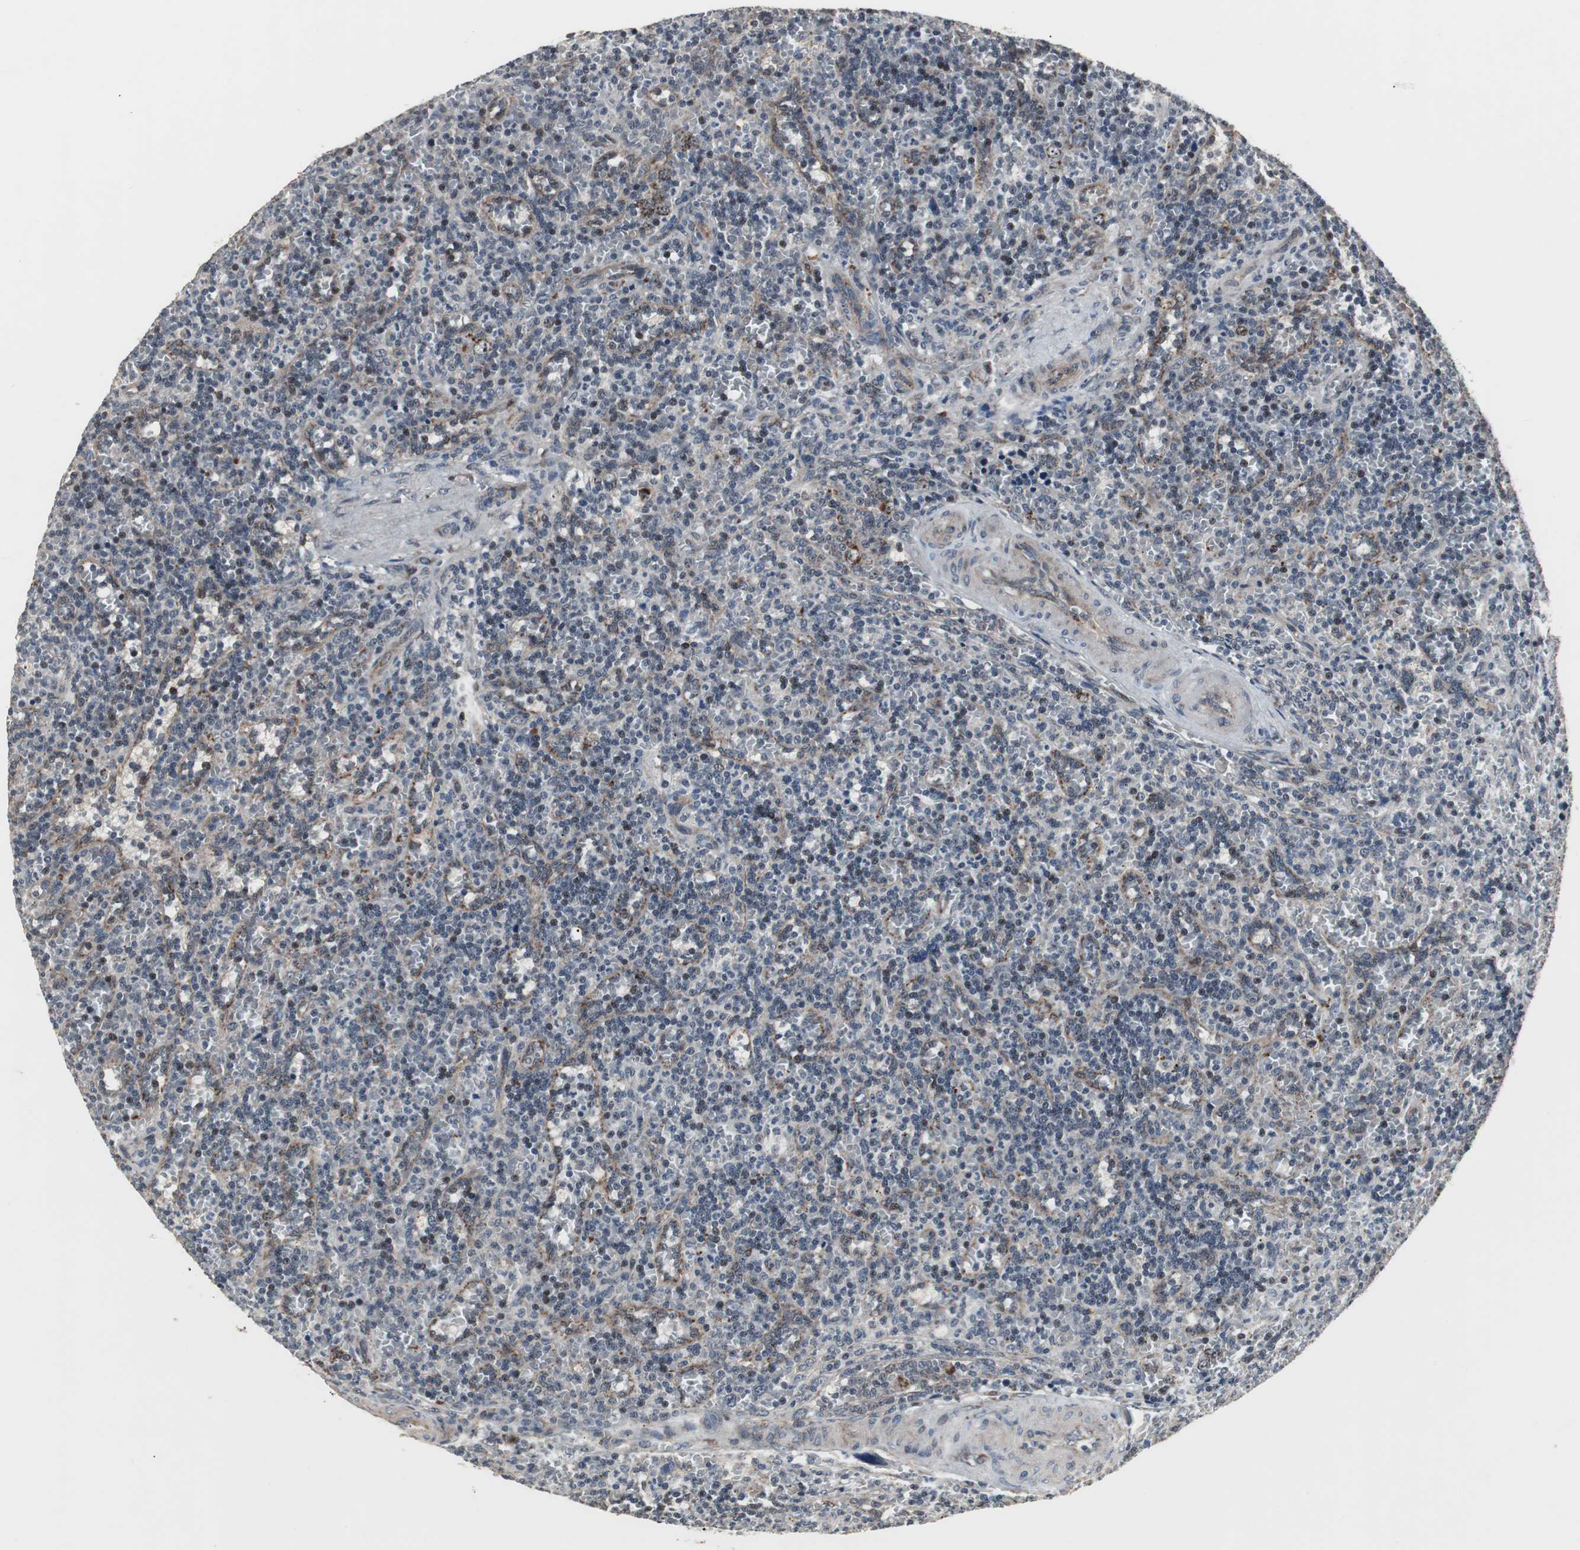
{"staining": {"intensity": "moderate", "quantity": "<25%", "location": "nuclear"}, "tissue": "lymphoma", "cell_type": "Tumor cells", "image_type": "cancer", "snomed": [{"axis": "morphology", "description": "Malignant lymphoma, non-Hodgkin's type, Low grade"}, {"axis": "topography", "description": "Spleen"}], "caption": "Immunohistochemical staining of low-grade malignant lymphoma, non-Hodgkin's type displays moderate nuclear protein staining in approximately <25% of tumor cells. (DAB = brown stain, brightfield microscopy at high magnification).", "gene": "MRPL40", "patient": {"sex": "male", "age": 73}}